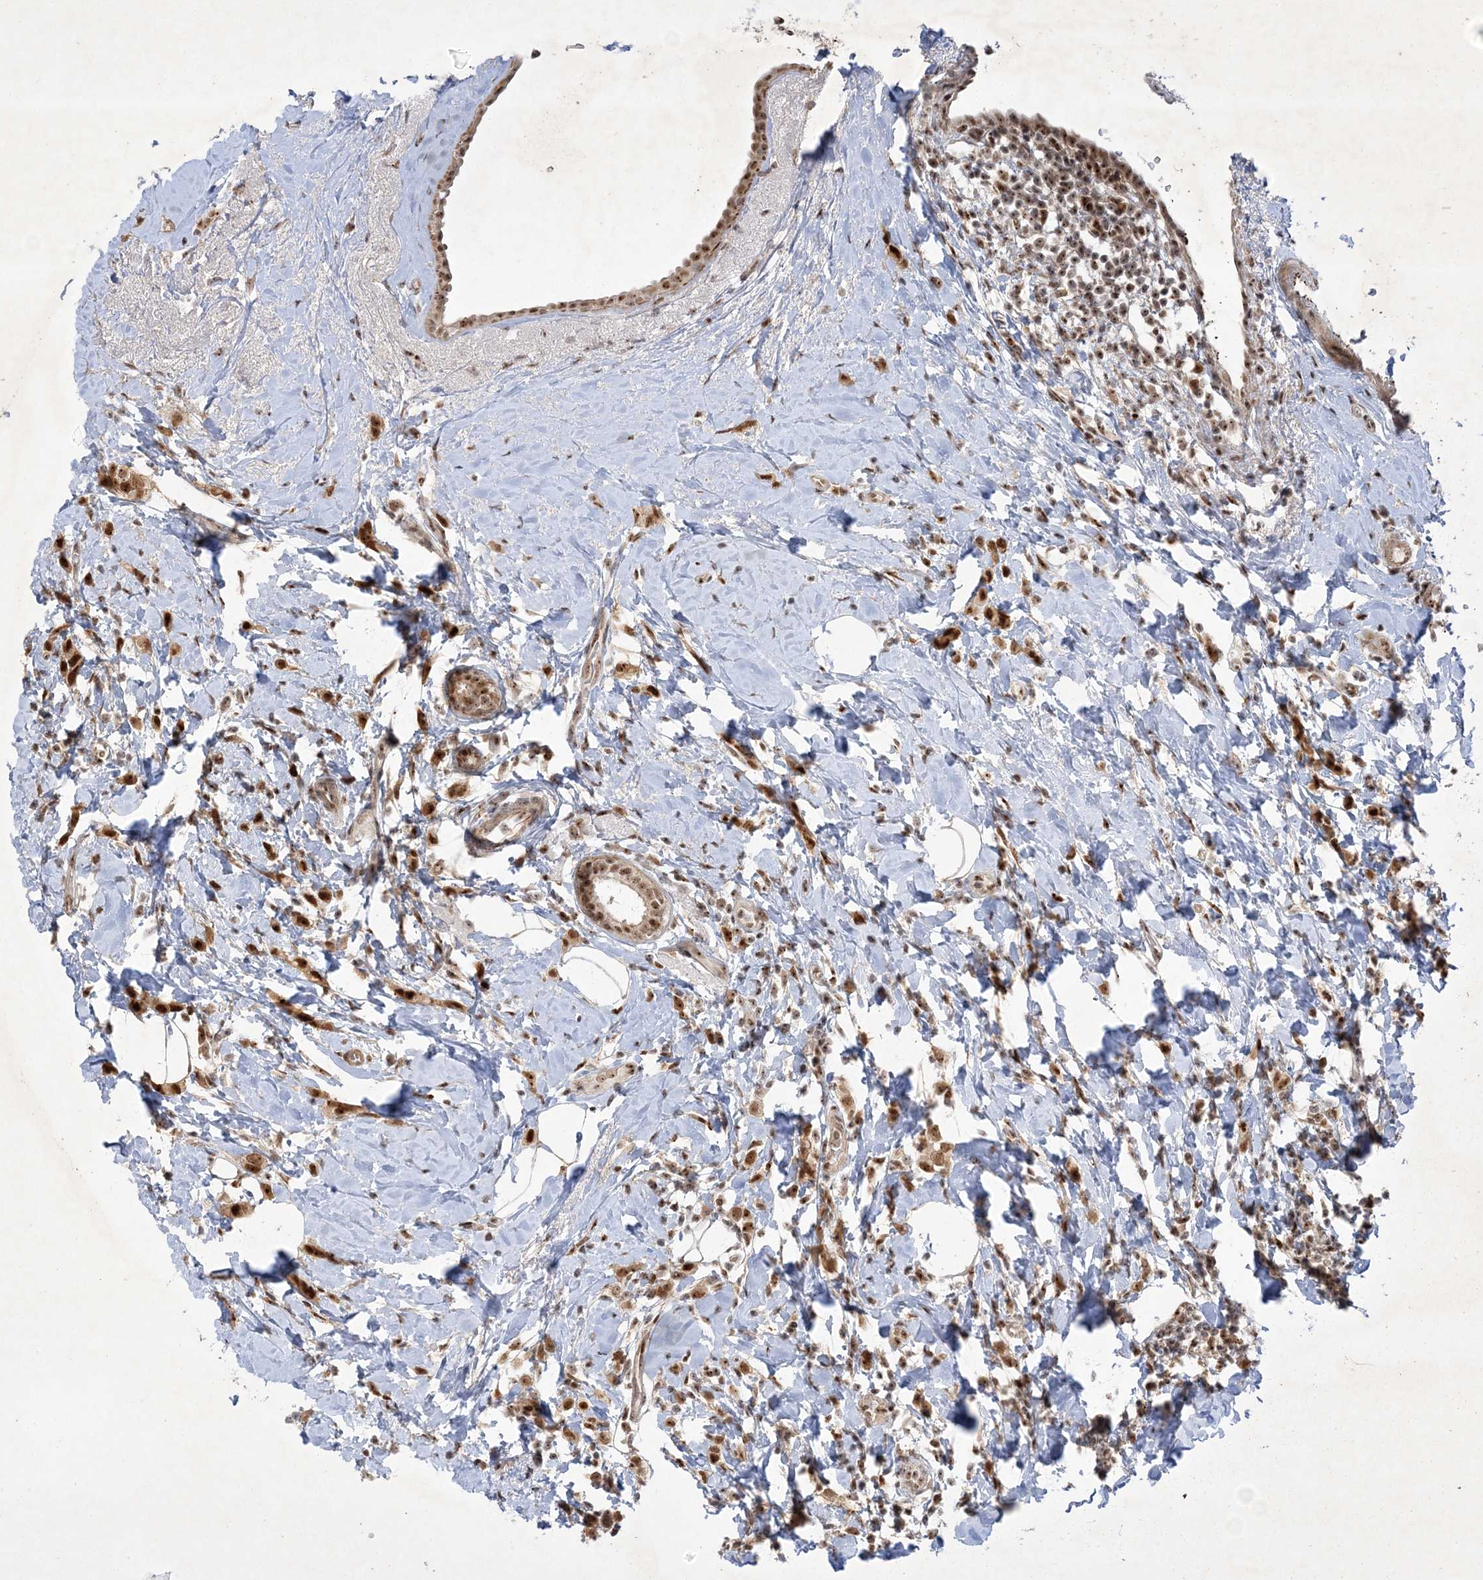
{"staining": {"intensity": "moderate", "quantity": ">75%", "location": "cytoplasmic/membranous,nuclear"}, "tissue": "breast cancer", "cell_type": "Tumor cells", "image_type": "cancer", "snomed": [{"axis": "morphology", "description": "Lobular carcinoma"}, {"axis": "topography", "description": "Breast"}], "caption": "Immunohistochemistry (DAB (3,3'-diaminobenzidine)) staining of human breast cancer demonstrates moderate cytoplasmic/membranous and nuclear protein positivity in approximately >75% of tumor cells.", "gene": "NPM3", "patient": {"sex": "female", "age": 47}}